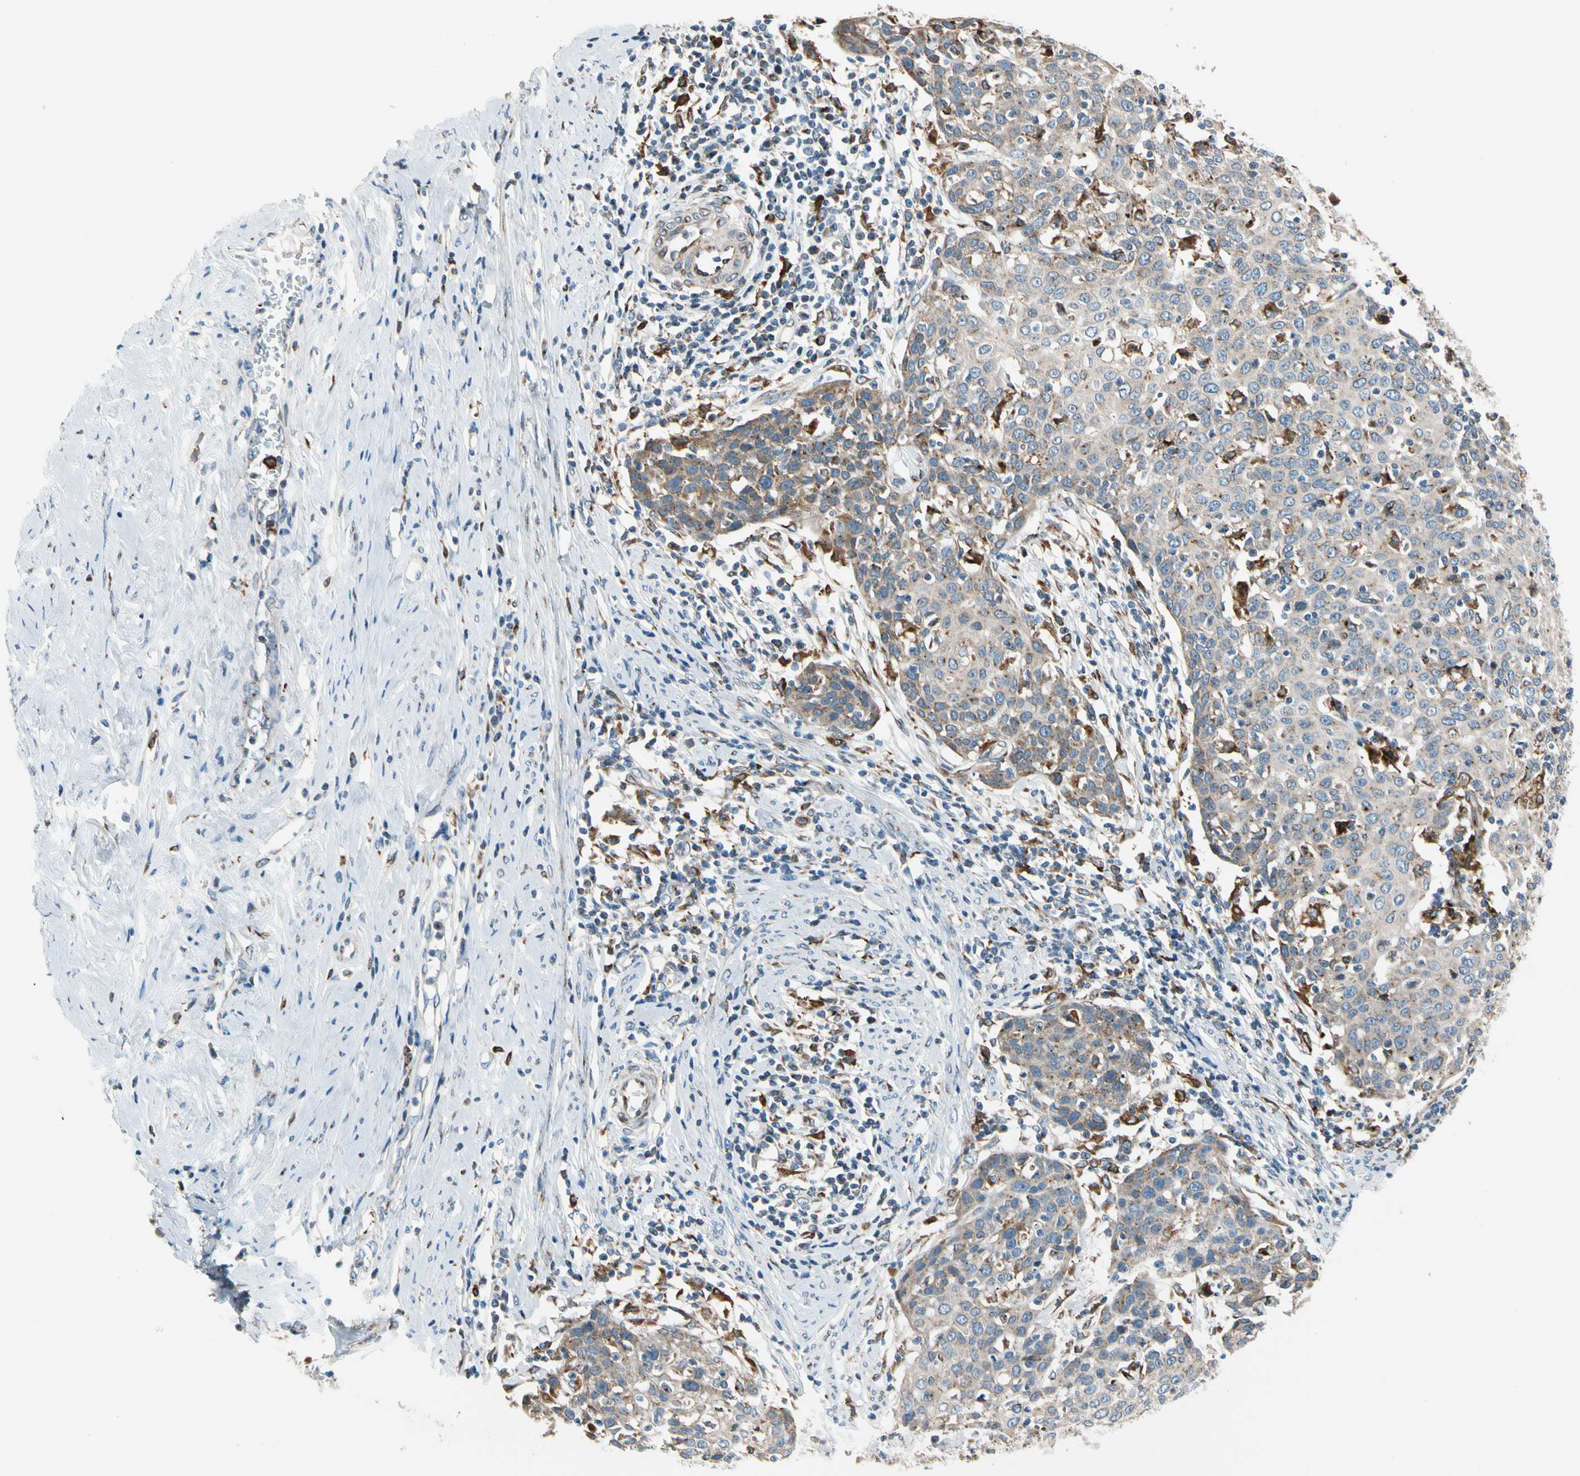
{"staining": {"intensity": "weak", "quantity": "25%-75%", "location": "cytoplasmic/membranous"}, "tissue": "cervical cancer", "cell_type": "Tumor cells", "image_type": "cancer", "snomed": [{"axis": "morphology", "description": "Squamous cell carcinoma, NOS"}, {"axis": "topography", "description": "Cervix"}], "caption": "IHC micrograph of human cervical cancer (squamous cell carcinoma) stained for a protein (brown), which reveals low levels of weak cytoplasmic/membranous staining in approximately 25%-75% of tumor cells.", "gene": "NUCB1", "patient": {"sex": "female", "age": 38}}